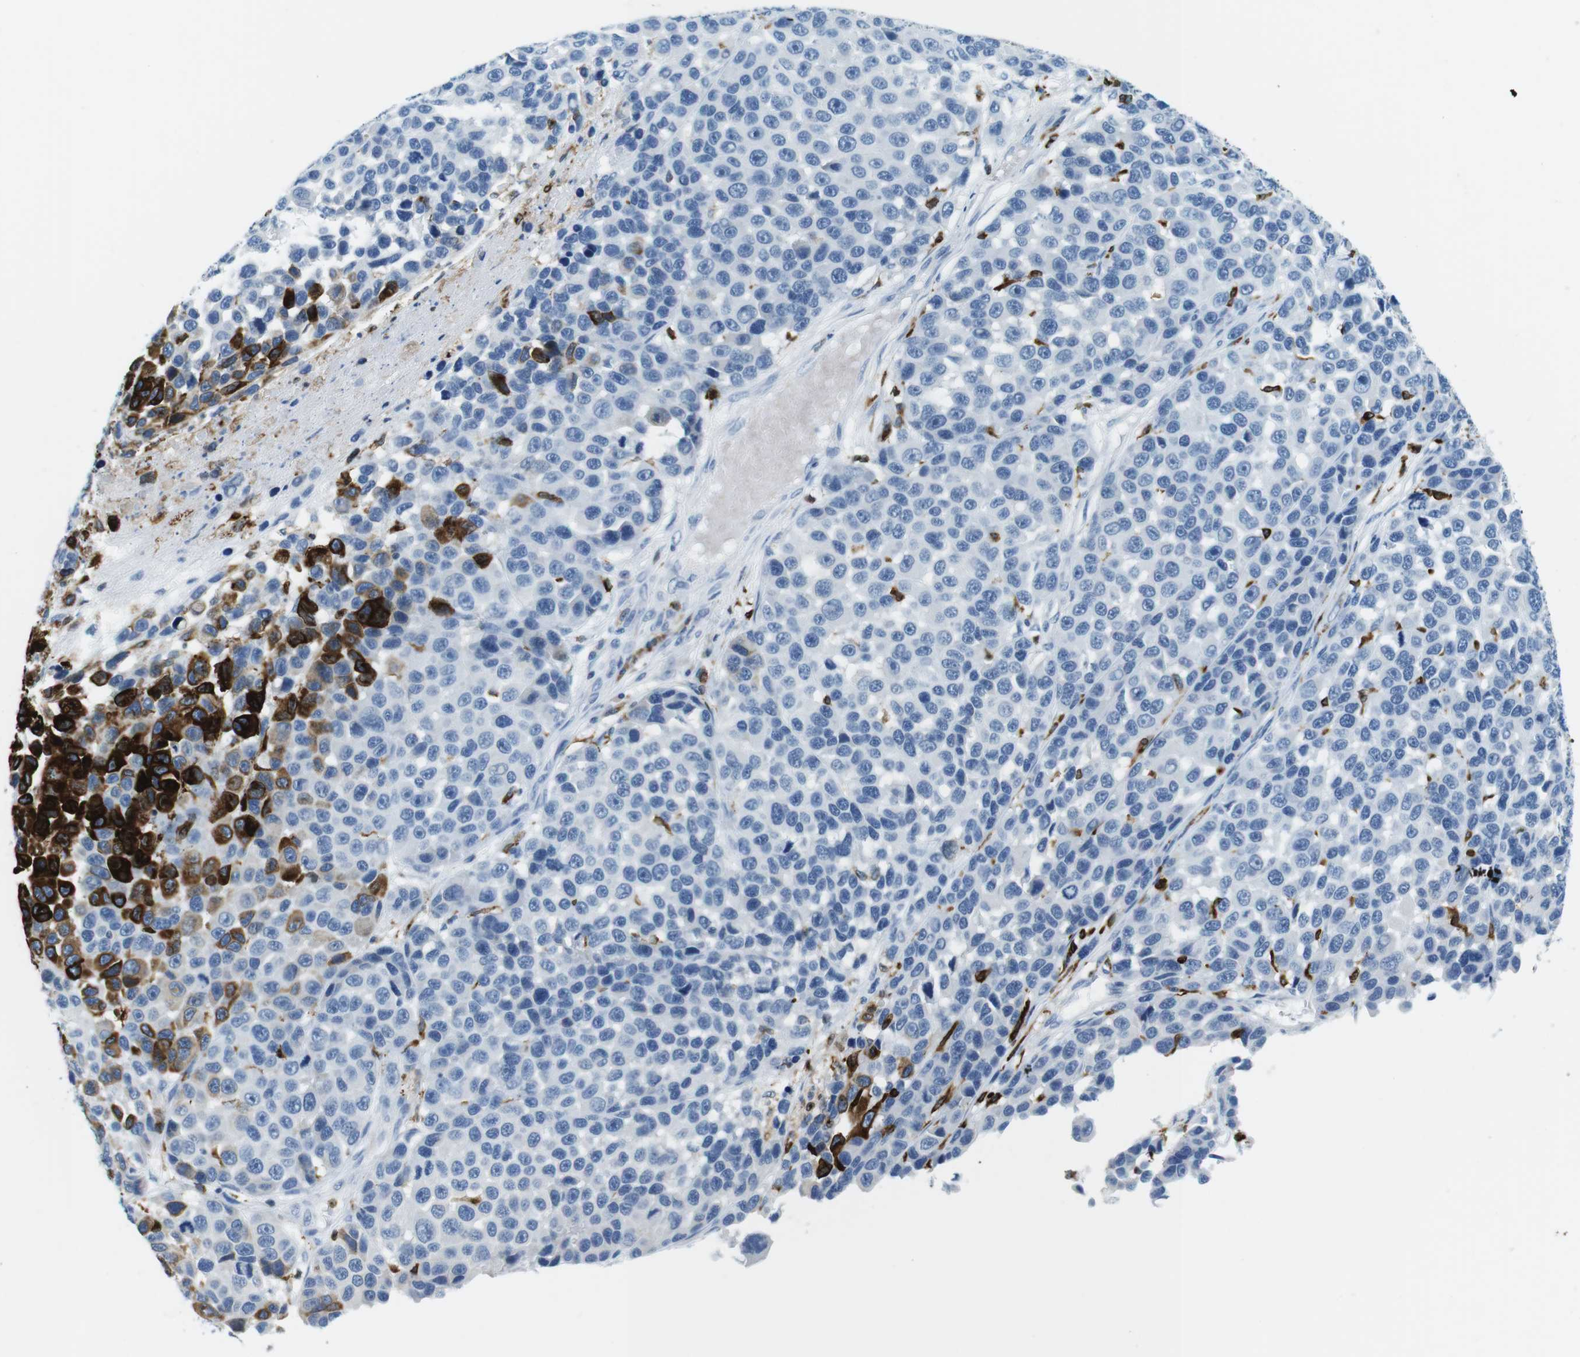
{"staining": {"intensity": "strong", "quantity": "25%-75%", "location": "cytoplasmic/membranous"}, "tissue": "melanoma", "cell_type": "Tumor cells", "image_type": "cancer", "snomed": [{"axis": "morphology", "description": "Malignant melanoma, NOS"}, {"axis": "topography", "description": "Skin"}], "caption": "Immunohistochemical staining of human melanoma displays high levels of strong cytoplasmic/membranous expression in approximately 25%-75% of tumor cells.", "gene": "CIITA", "patient": {"sex": "male", "age": 53}}